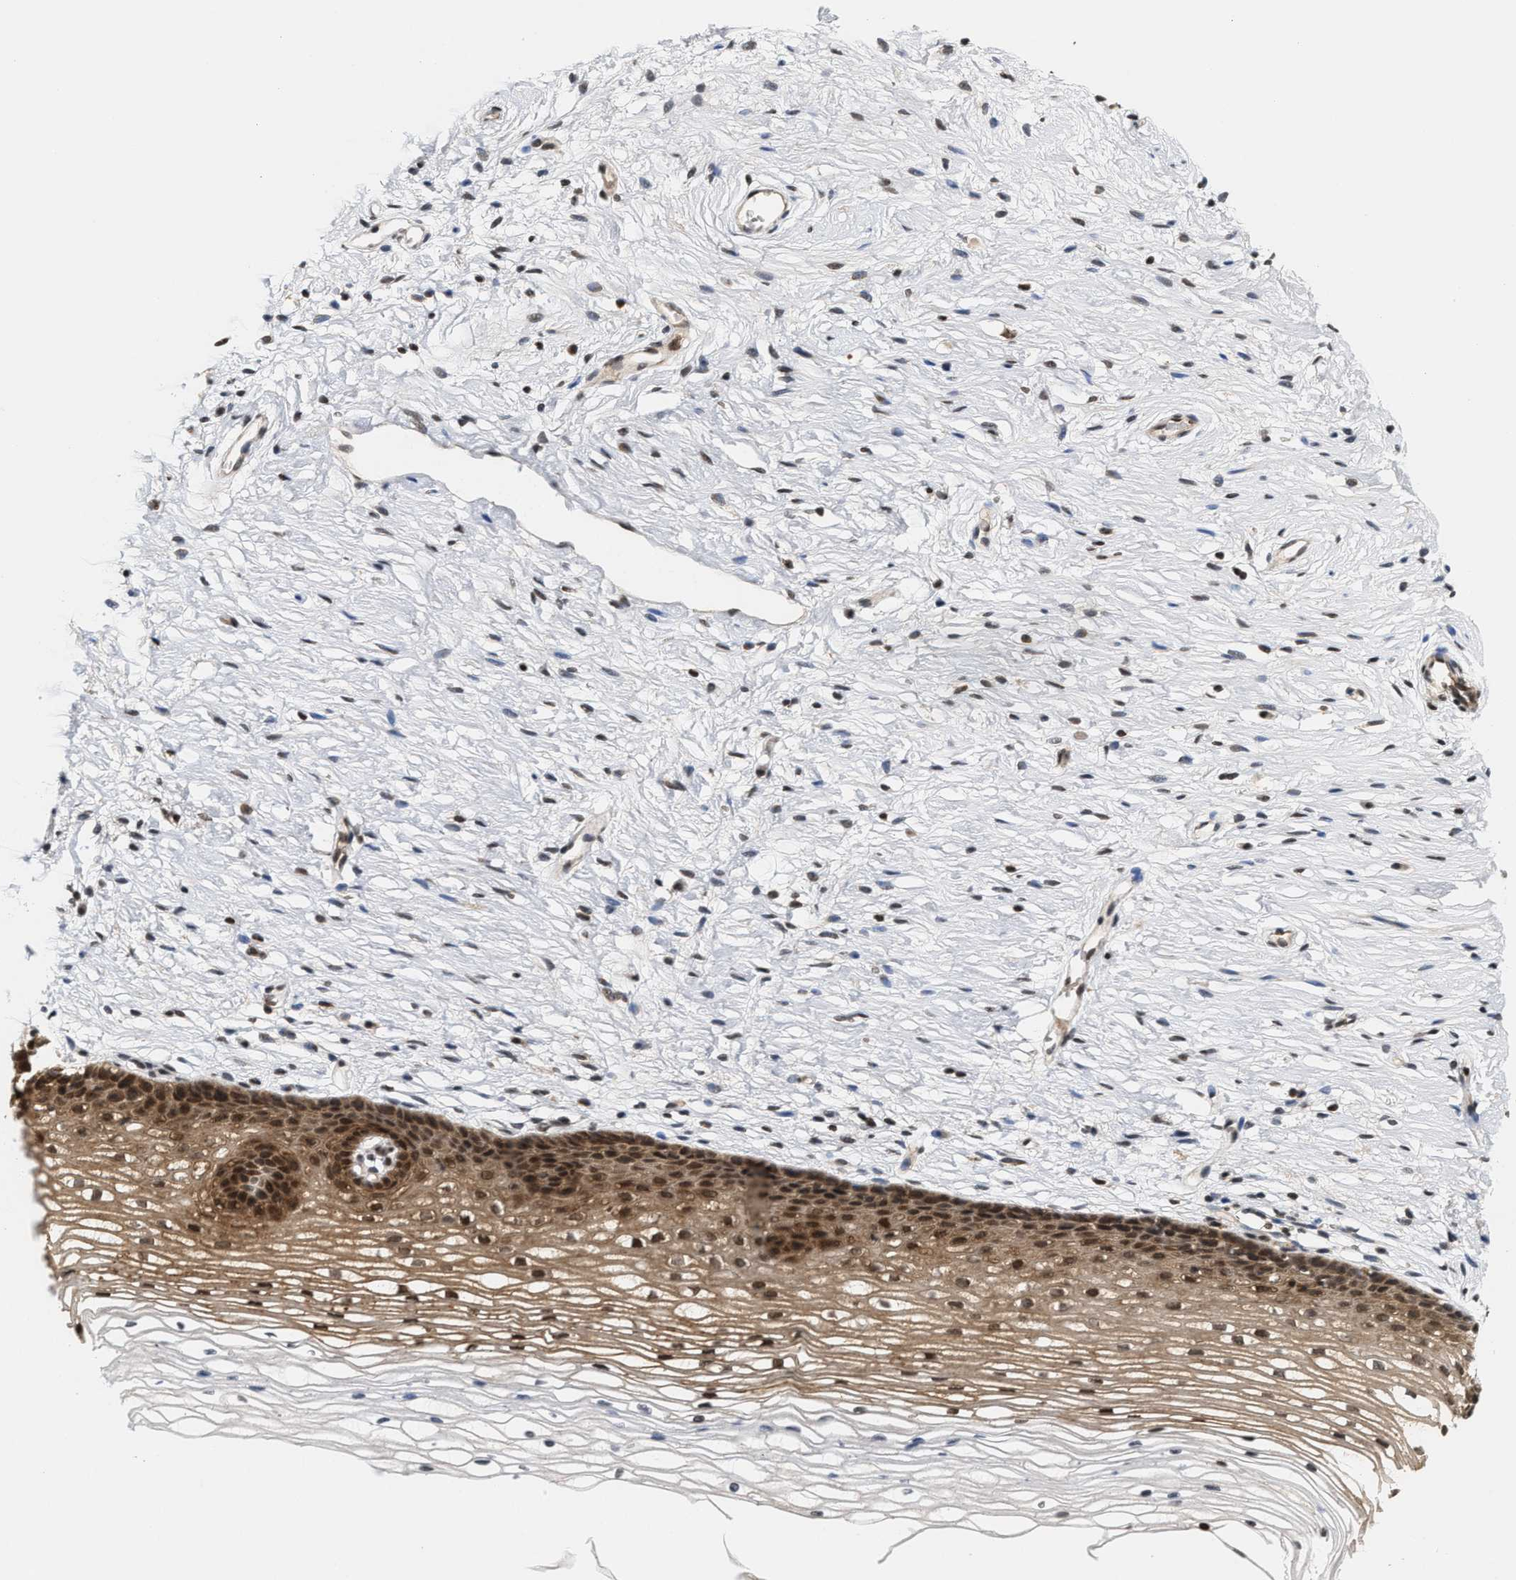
{"staining": {"intensity": "weak", "quantity": ">75%", "location": "nuclear"}, "tissue": "cervix", "cell_type": "Glandular cells", "image_type": "normal", "snomed": [{"axis": "morphology", "description": "Normal tissue, NOS"}, {"axis": "topography", "description": "Cervix"}], "caption": "Glandular cells demonstrate low levels of weak nuclear positivity in approximately >75% of cells in normal human cervix.", "gene": "ANKRD6", "patient": {"sex": "female", "age": 77}}